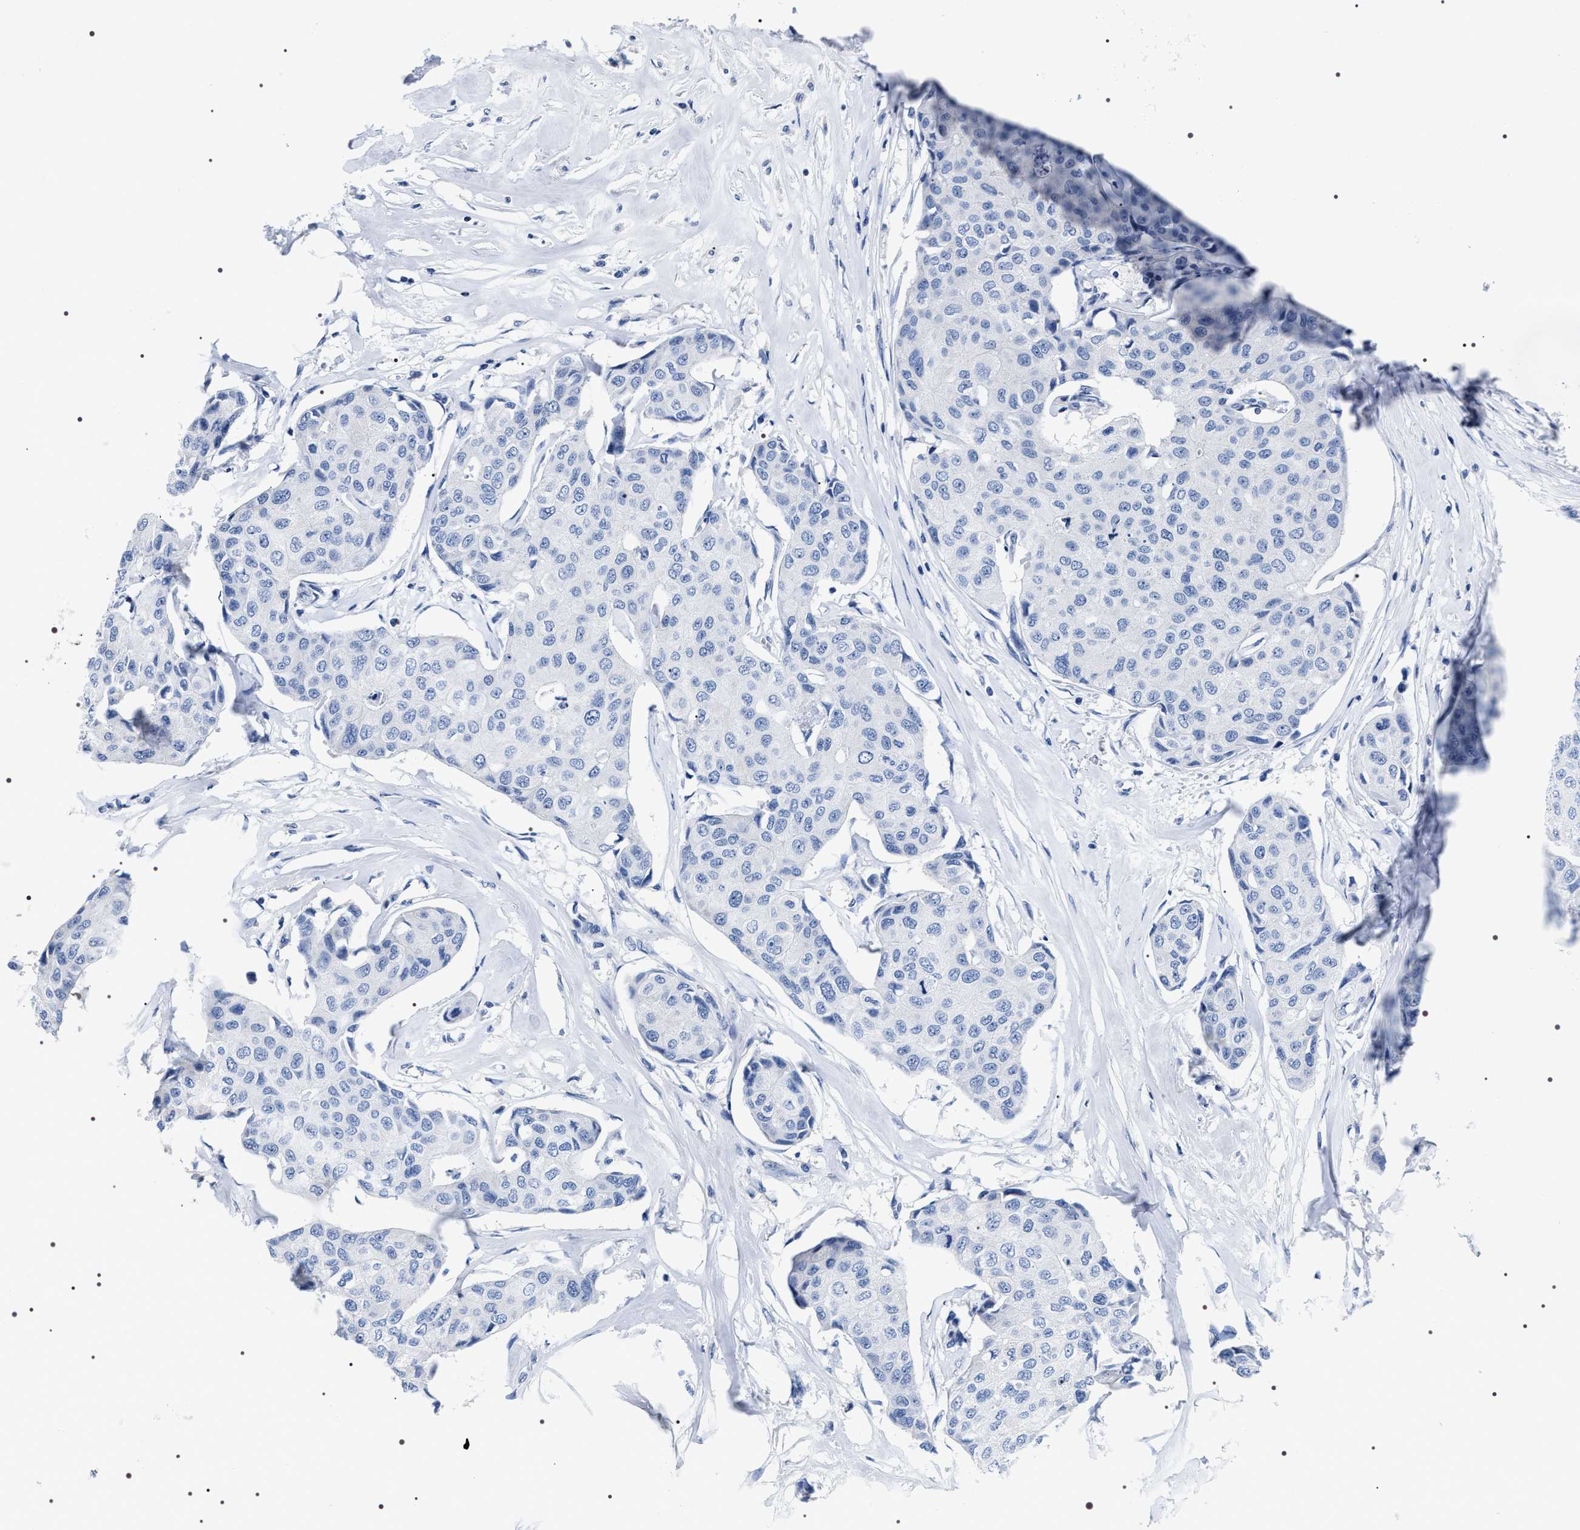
{"staining": {"intensity": "negative", "quantity": "none", "location": "none"}, "tissue": "breast cancer", "cell_type": "Tumor cells", "image_type": "cancer", "snomed": [{"axis": "morphology", "description": "Duct carcinoma"}, {"axis": "topography", "description": "Breast"}], "caption": "High power microscopy photomicrograph of an immunohistochemistry image of breast infiltrating ductal carcinoma, revealing no significant staining in tumor cells.", "gene": "ADH4", "patient": {"sex": "female", "age": 80}}